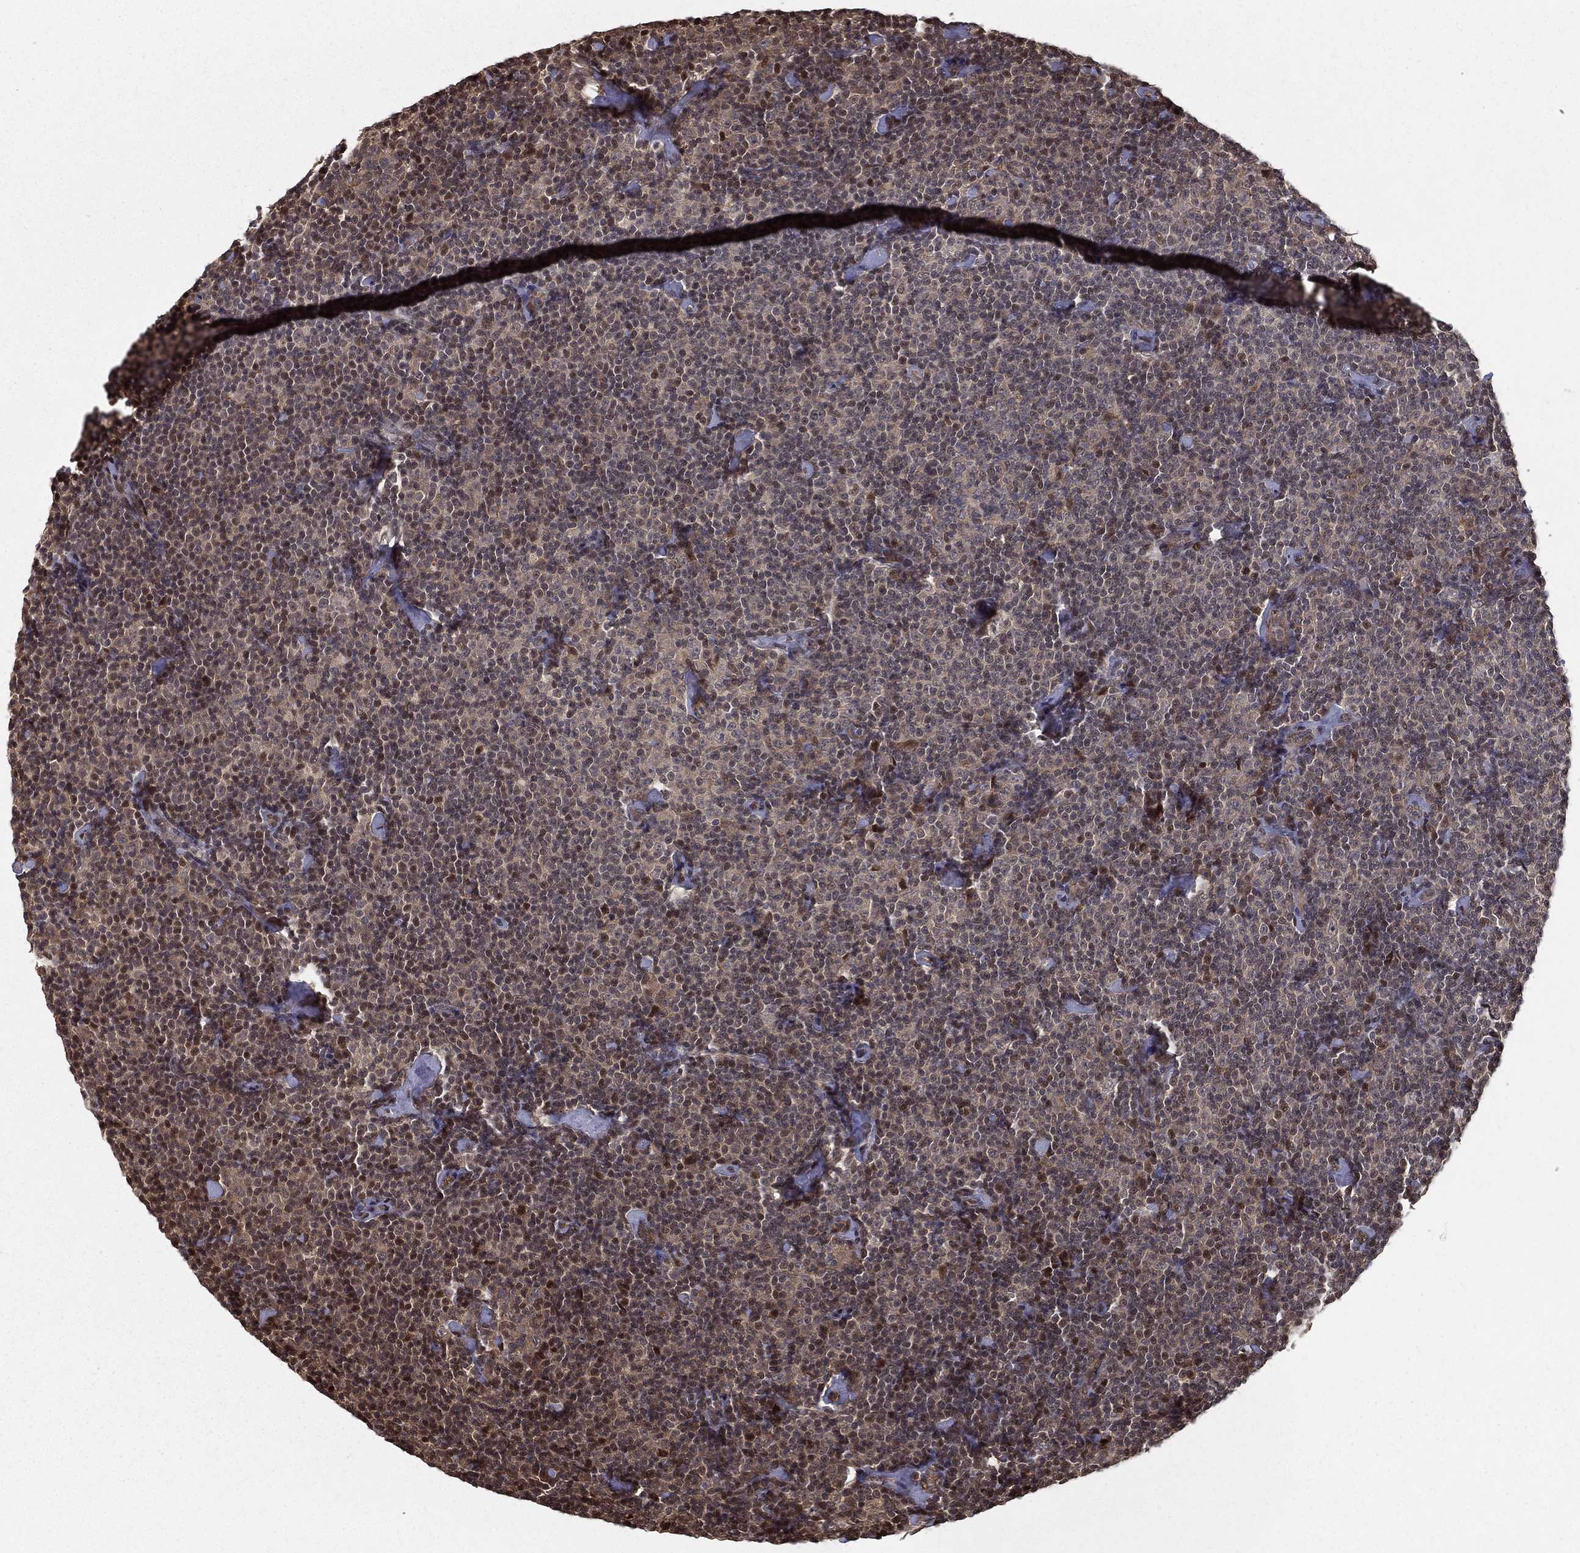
{"staining": {"intensity": "moderate", "quantity": "25%-75%", "location": "nuclear"}, "tissue": "lymphoma", "cell_type": "Tumor cells", "image_type": "cancer", "snomed": [{"axis": "morphology", "description": "Malignant lymphoma, non-Hodgkin's type, Low grade"}, {"axis": "topography", "description": "Lymph node"}], "caption": "This histopathology image shows IHC staining of human low-grade malignant lymphoma, non-Hodgkin's type, with medium moderate nuclear positivity in about 25%-75% of tumor cells.", "gene": "SLC6A6", "patient": {"sex": "male", "age": 81}}